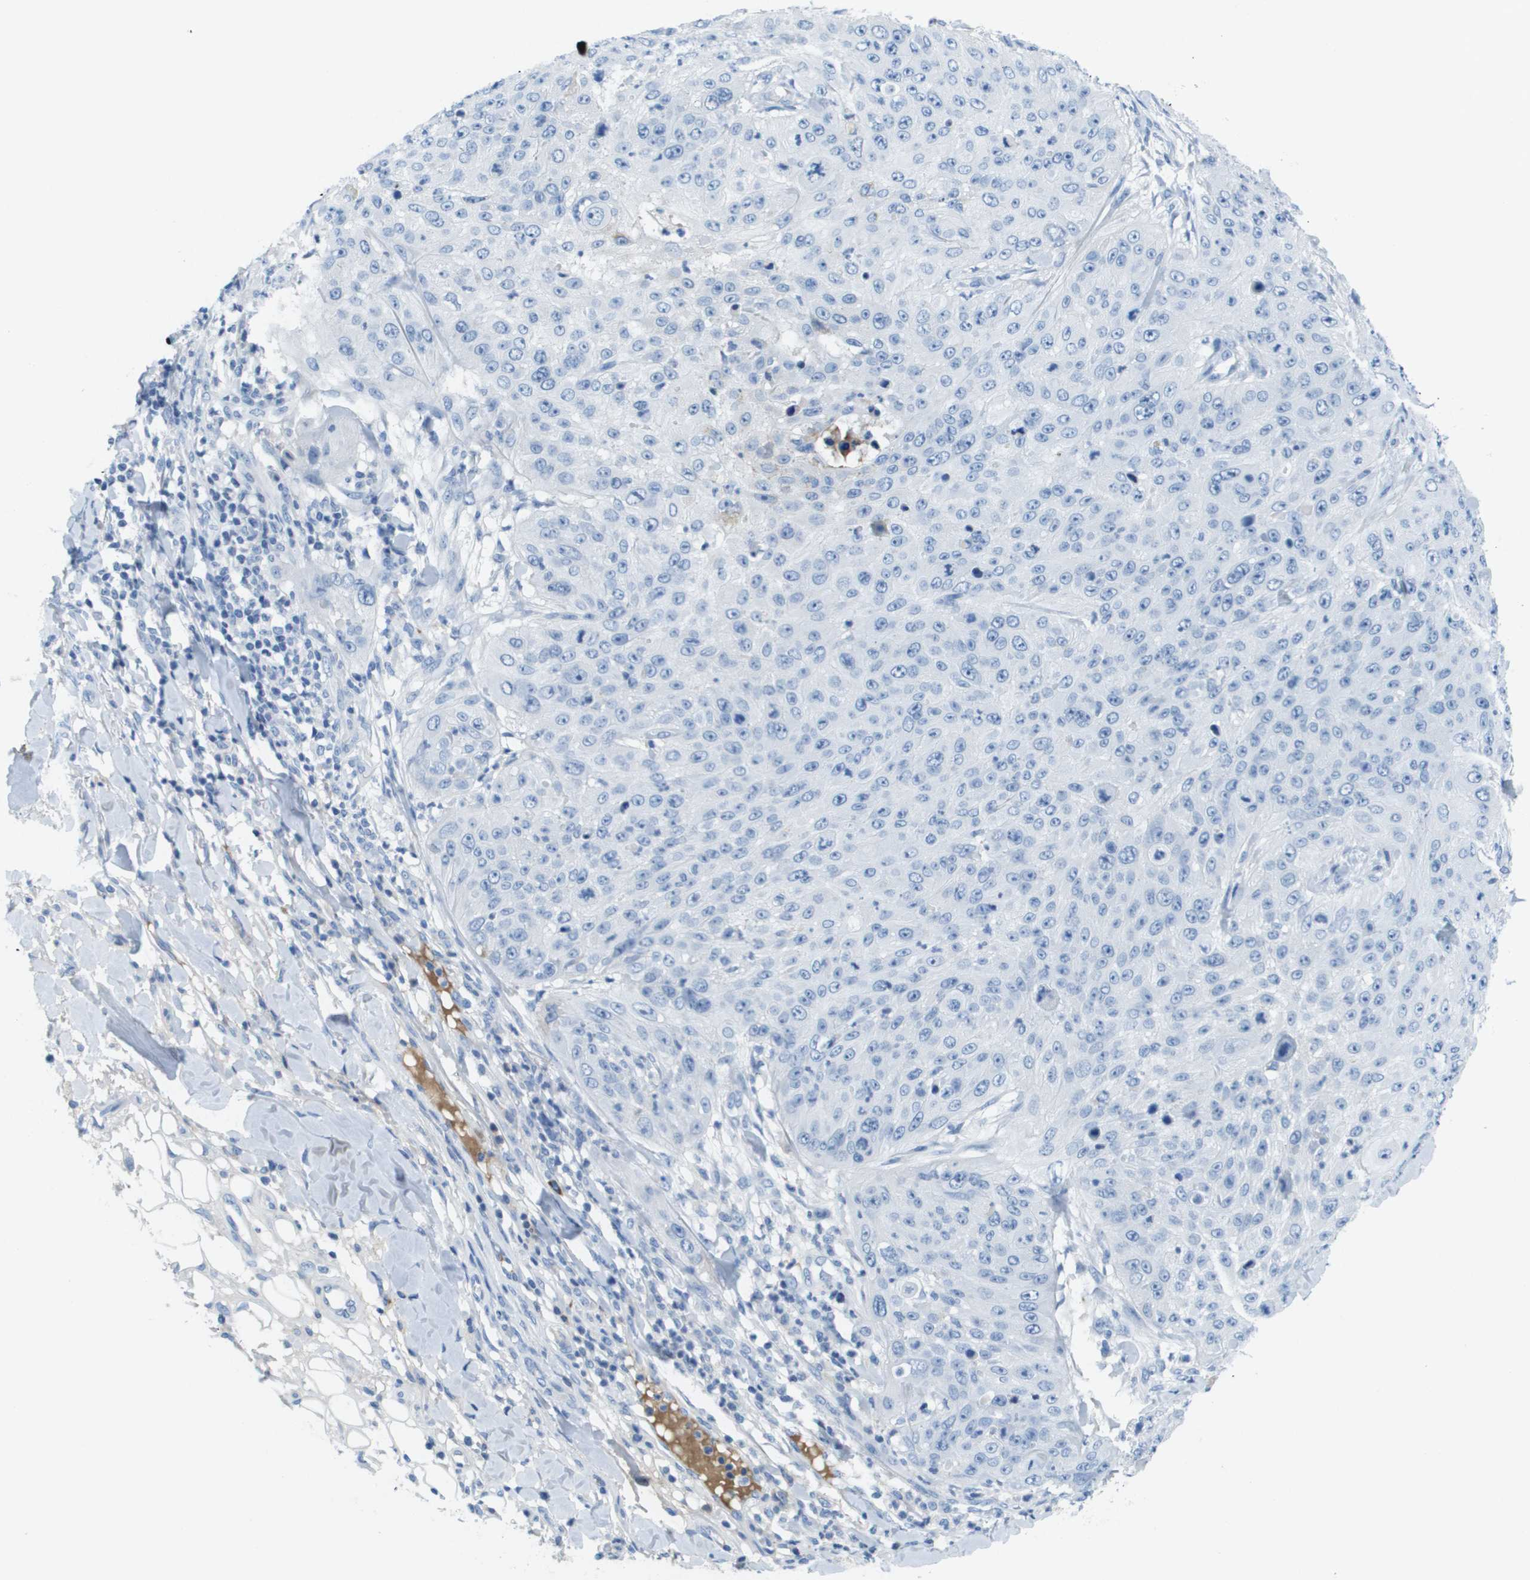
{"staining": {"intensity": "negative", "quantity": "none", "location": "none"}, "tissue": "skin cancer", "cell_type": "Tumor cells", "image_type": "cancer", "snomed": [{"axis": "morphology", "description": "Squamous cell carcinoma, NOS"}, {"axis": "topography", "description": "Skin"}], "caption": "The IHC image has no significant staining in tumor cells of skin cancer (squamous cell carcinoma) tissue.", "gene": "GPR18", "patient": {"sex": "female", "age": 80}}